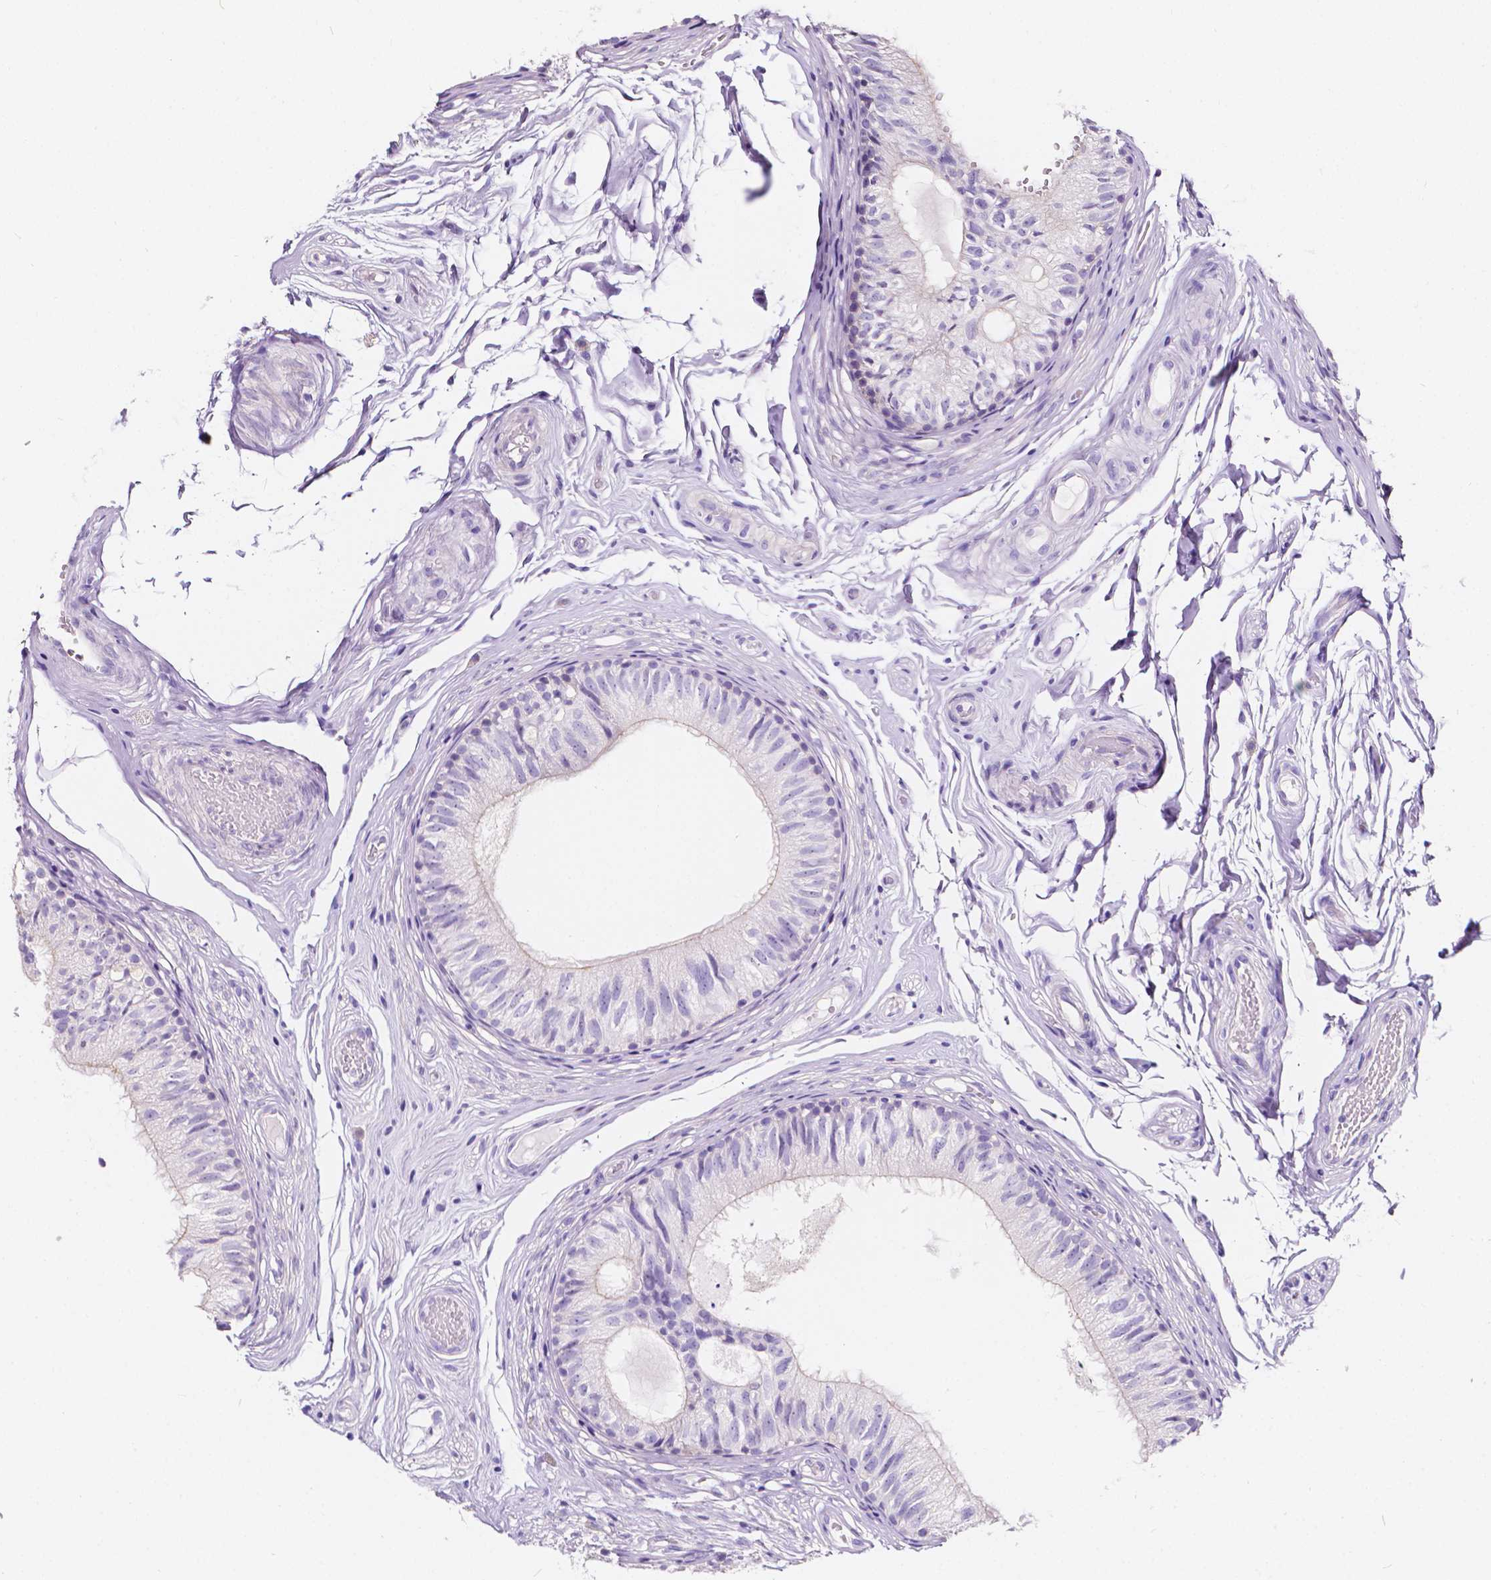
{"staining": {"intensity": "negative", "quantity": "none", "location": "none"}, "tissue": "epididymis", "cell_type": "Glandular cells", "image_type": "normal", "snomed": [{"axis": "morphology", "description": "Normal tissue, NOS"}, {"axis": "topography", "description": "Epididymis"}], "caption": "A high-resolution image shows immunohistochemistry (IHC) staining of unremarkable epididymis, which reveals no significant positivity in glandular cells.", "gene": "CLSTN2", "patient": {"sex": "male", "age": 29}}